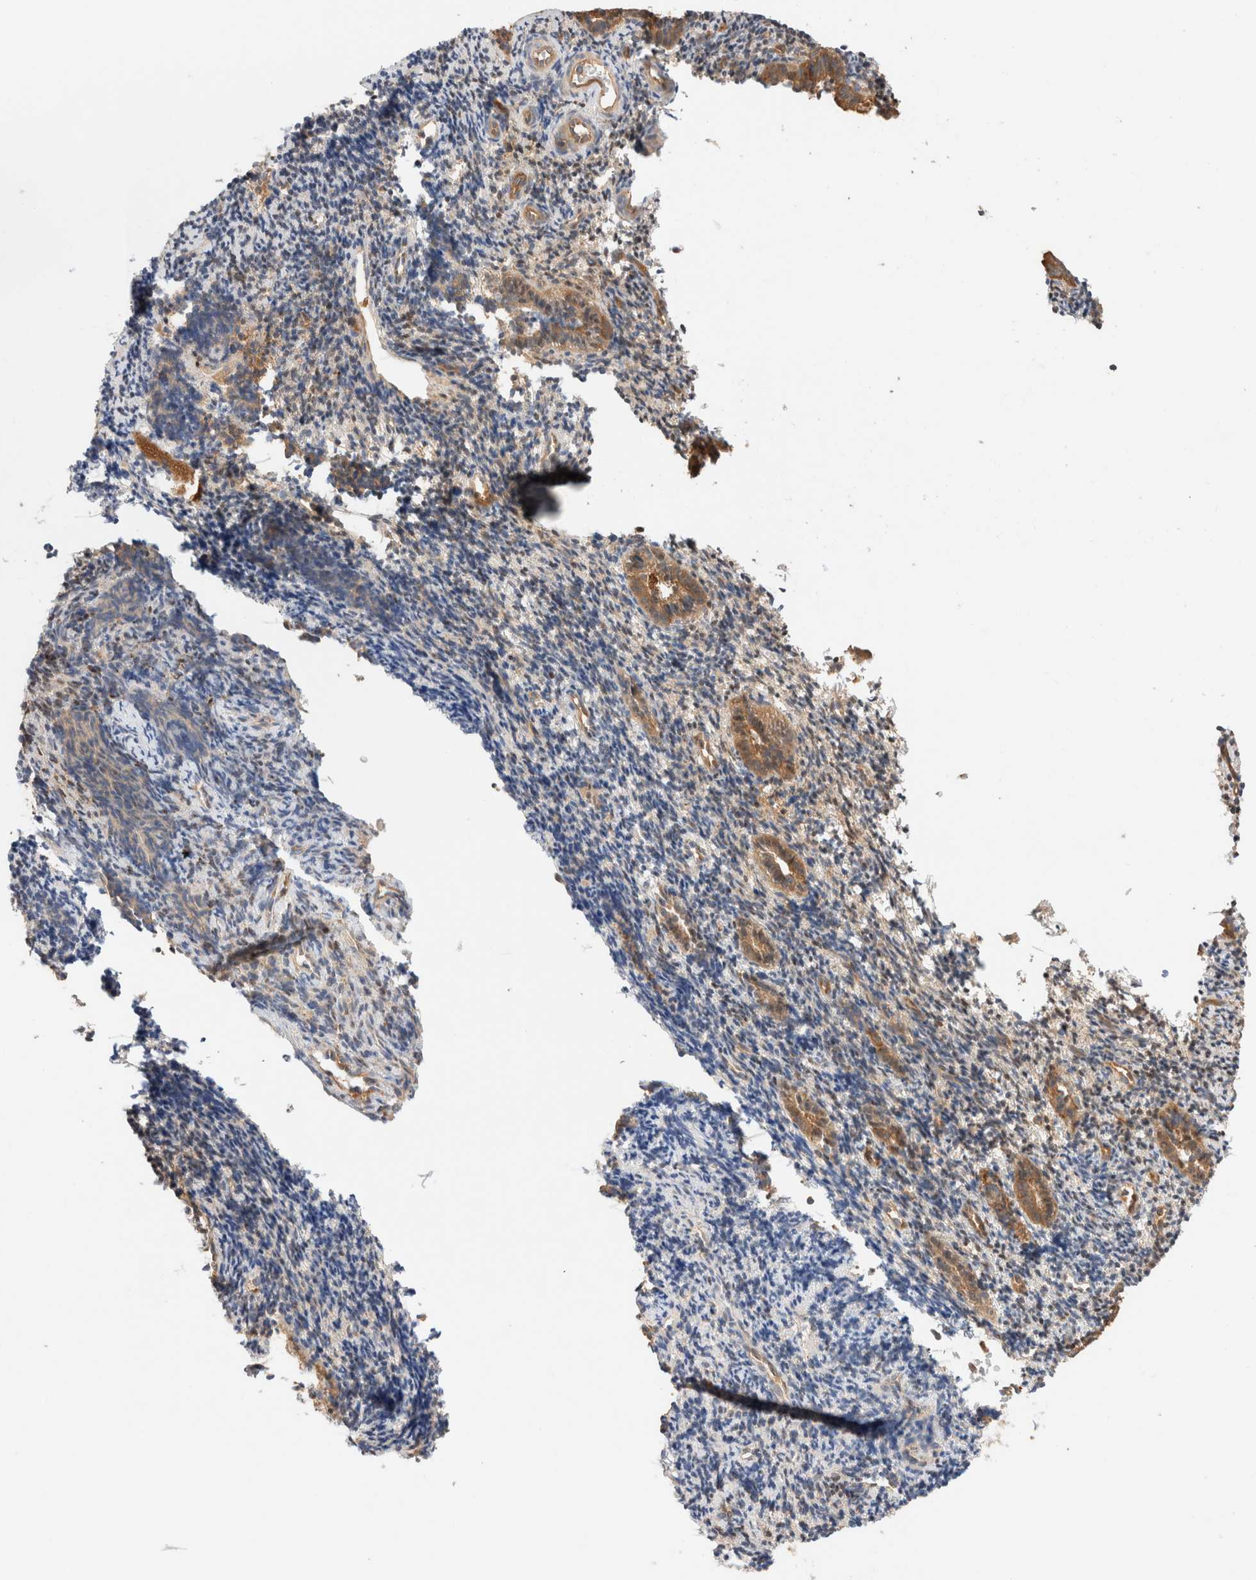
{"staining": {"intensity": "moderate", "quantity": "<25%", "location": "cytoplasmic/membranous"}, "tissue": "endometrium", "cell_type": "Cells in endometrial stroma", "image_type": "normal", "snomed": [{"axis": "morphology", "description": "Normal tissue, NOS"}, {"axis": "topography", "description": "Uterus"}, {"axis": "topography", "description": "Endometrium"}], "caption": "DAB (3,3'-diaminobenzidine) immunohistochemical staining of benign endometrium displays moderate cytoplasmic/membranous protein positivity in approximately <25% of cells in endometrial stroma.", "gene": "RABEP1", "patient": {"sex": "female", "age": 33}}